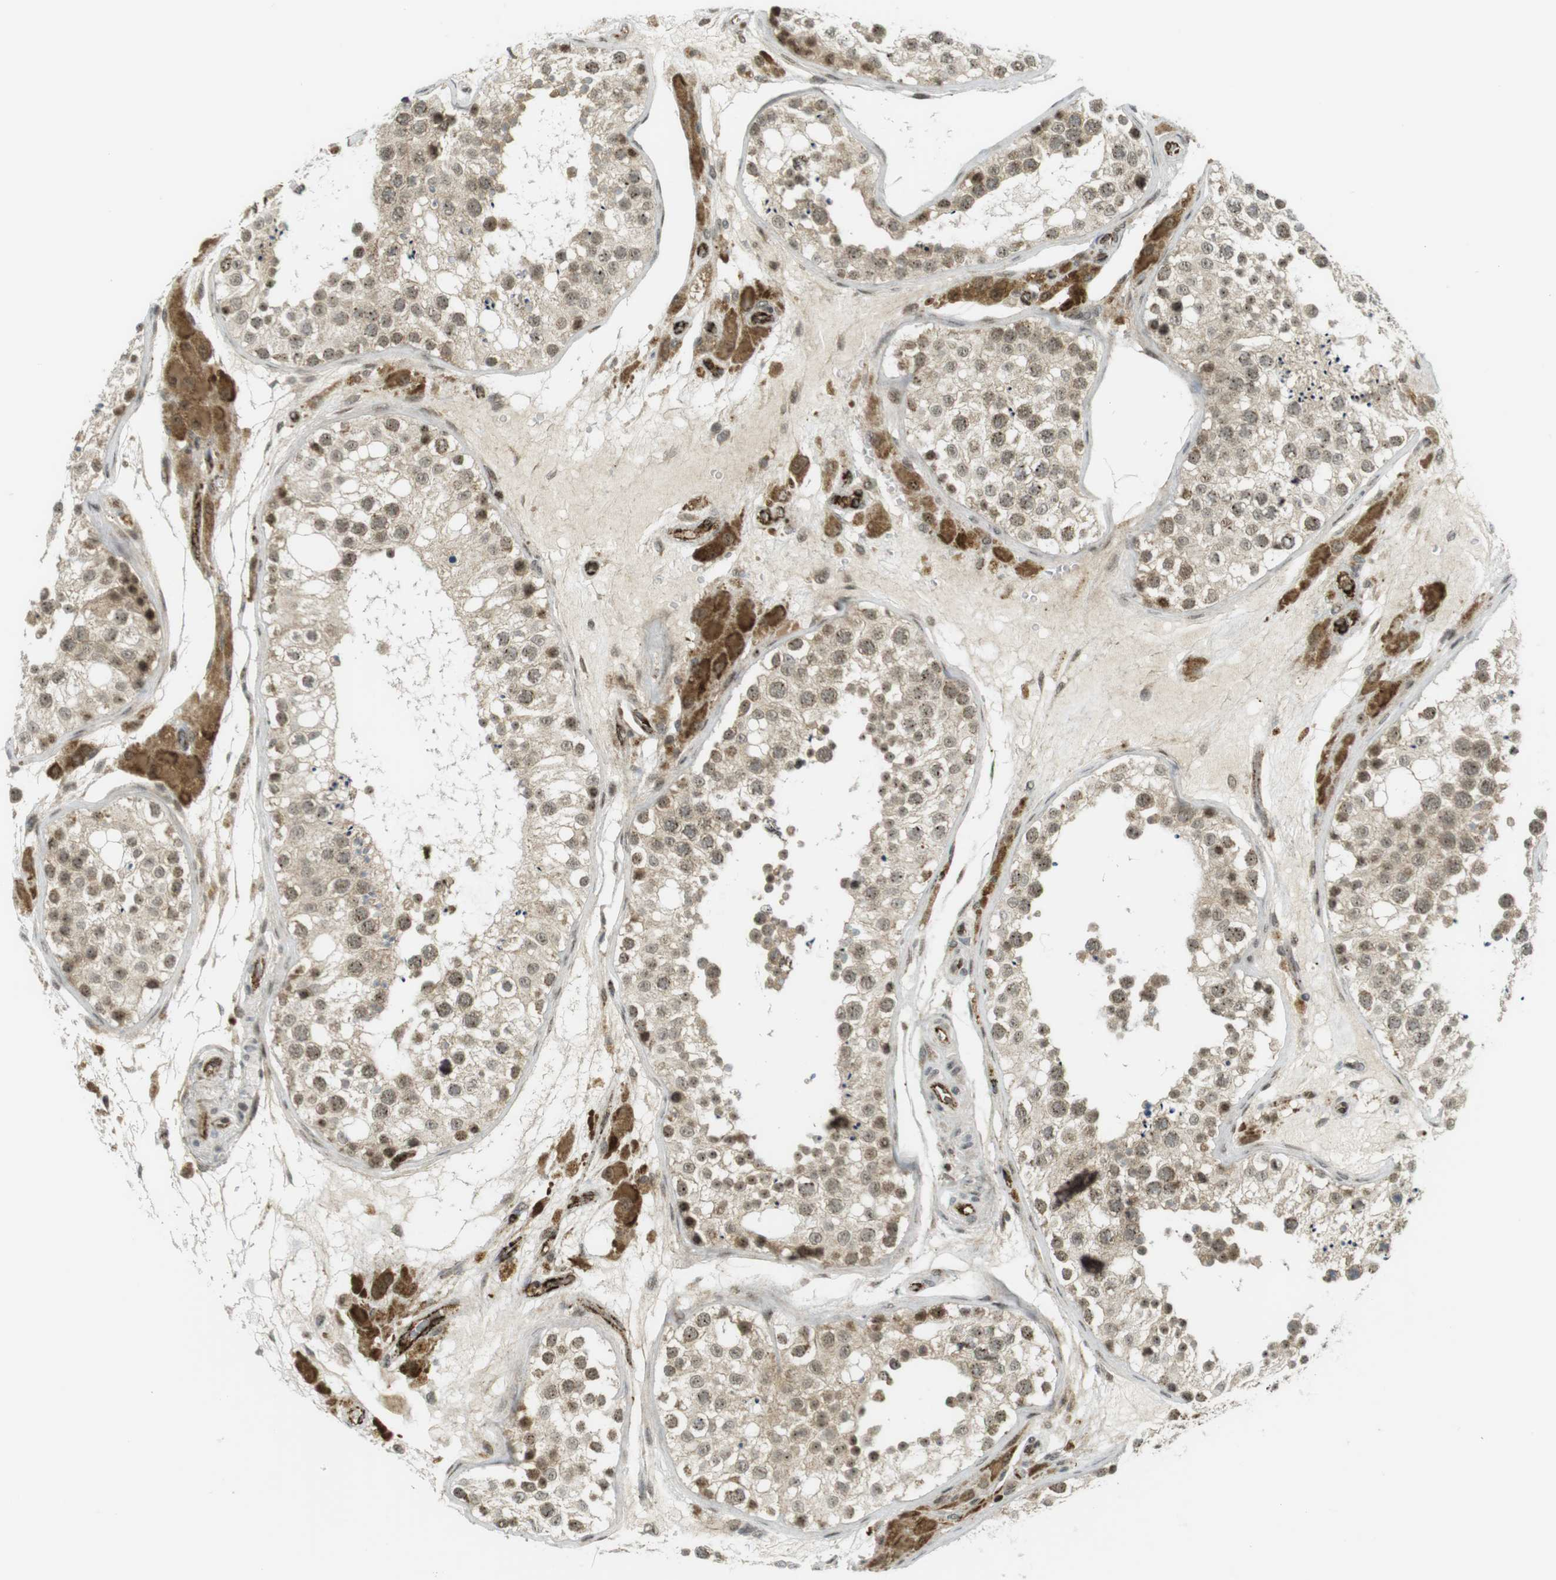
{"staining": {"intensity": "weak", "quantity": ">75%", "location": "cytoplasmic/membranous,nuclear"}, "tissue": "testis", "cell_type": "Cells in seminiferous ducts", "image_type": "normal", "snomed": [{"axis": "morphology", "description": "Normal tissue, NOS"}, {"axis": "topography", "description": "Testis"}], "caption": "Protein positivity by IHC reveals weak cytoplasmic/membranous,nuclear staining in about >75% of cells in seminiferous ducts in unremarkable testis. The staining is performed using DAB (3,3'-diaminobenzidine) brown chromogen to label protein expression. The nuclei are counter-stained blue using hematoxylin.", "gene": "PPP1R13B", "patient": {"sex": "male", "age": 26}}